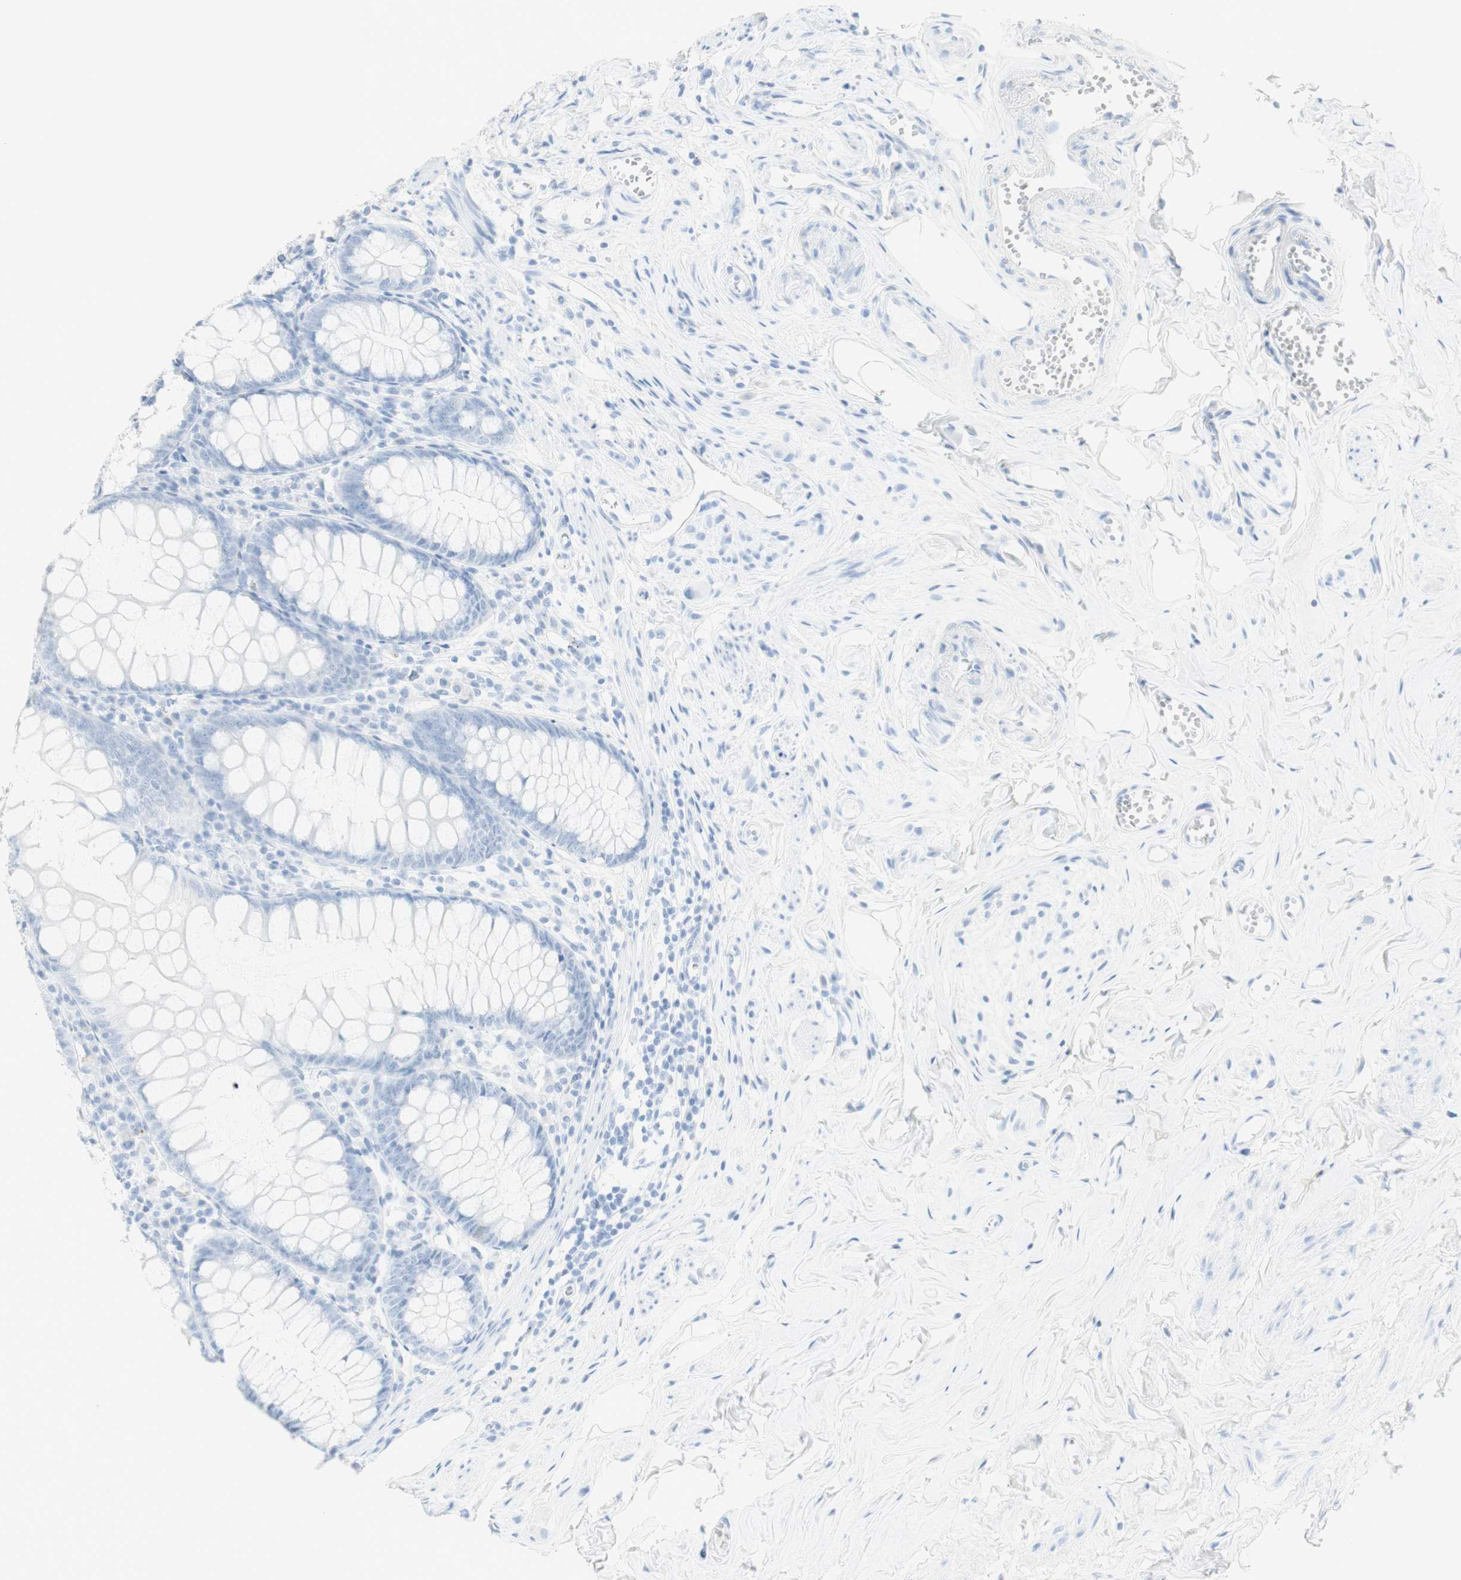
{"staining": {"intensity": "negative", "quantity": "none", "location": "none"}, "tissue": "appendix", "cell_type": "Glandular cells", "image_type": "normal", "snomed": [{"axis": "morphology", "description": "Normal tissue, NOS"}, {"axis": "topography", "description": "Appendix"}], "caption": "The micrograph reveals no staining of glandular cells in benign appendix.", "gene": "NAPSA", "patient": {"sex": "female", "age": 77}}